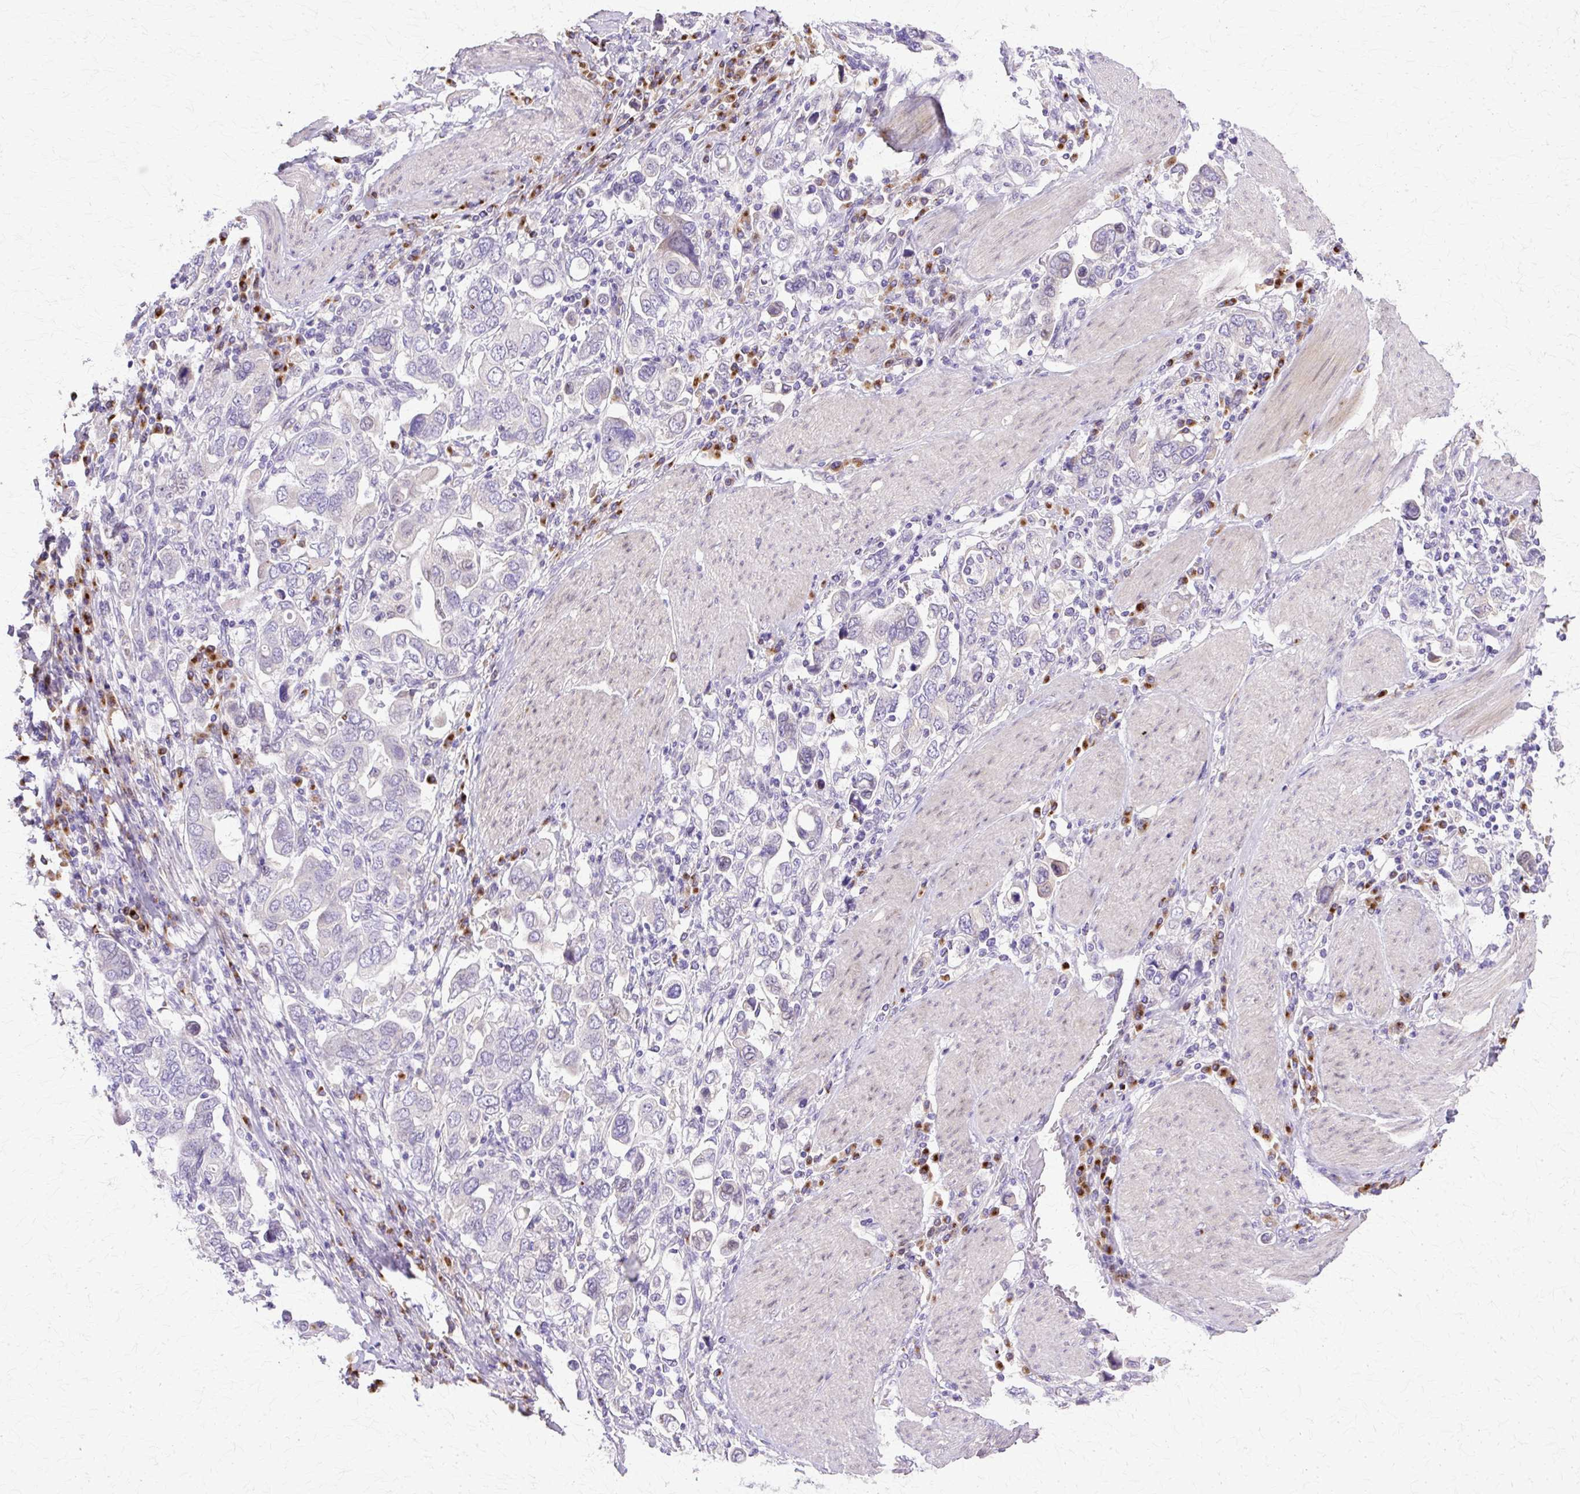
{"staining": {"intensity": "negative", "quantity": "none", "location": "none"}, "tissue": "stomach cancer", "cell_type": "Tumor cells", "image_type": "cancer", "snomed": [{"axis": "morphology", "description": "Adenocarcinoma, NOS"}, {"axis": "topography", "description": "Stomach, upper"}], "caption": "The histopathology image shows no significant positivity in tumor cells of stomach adenocarcinoma.", "gene": "TBC1D3G", "patient": {"sex": "male", "age": 62}}